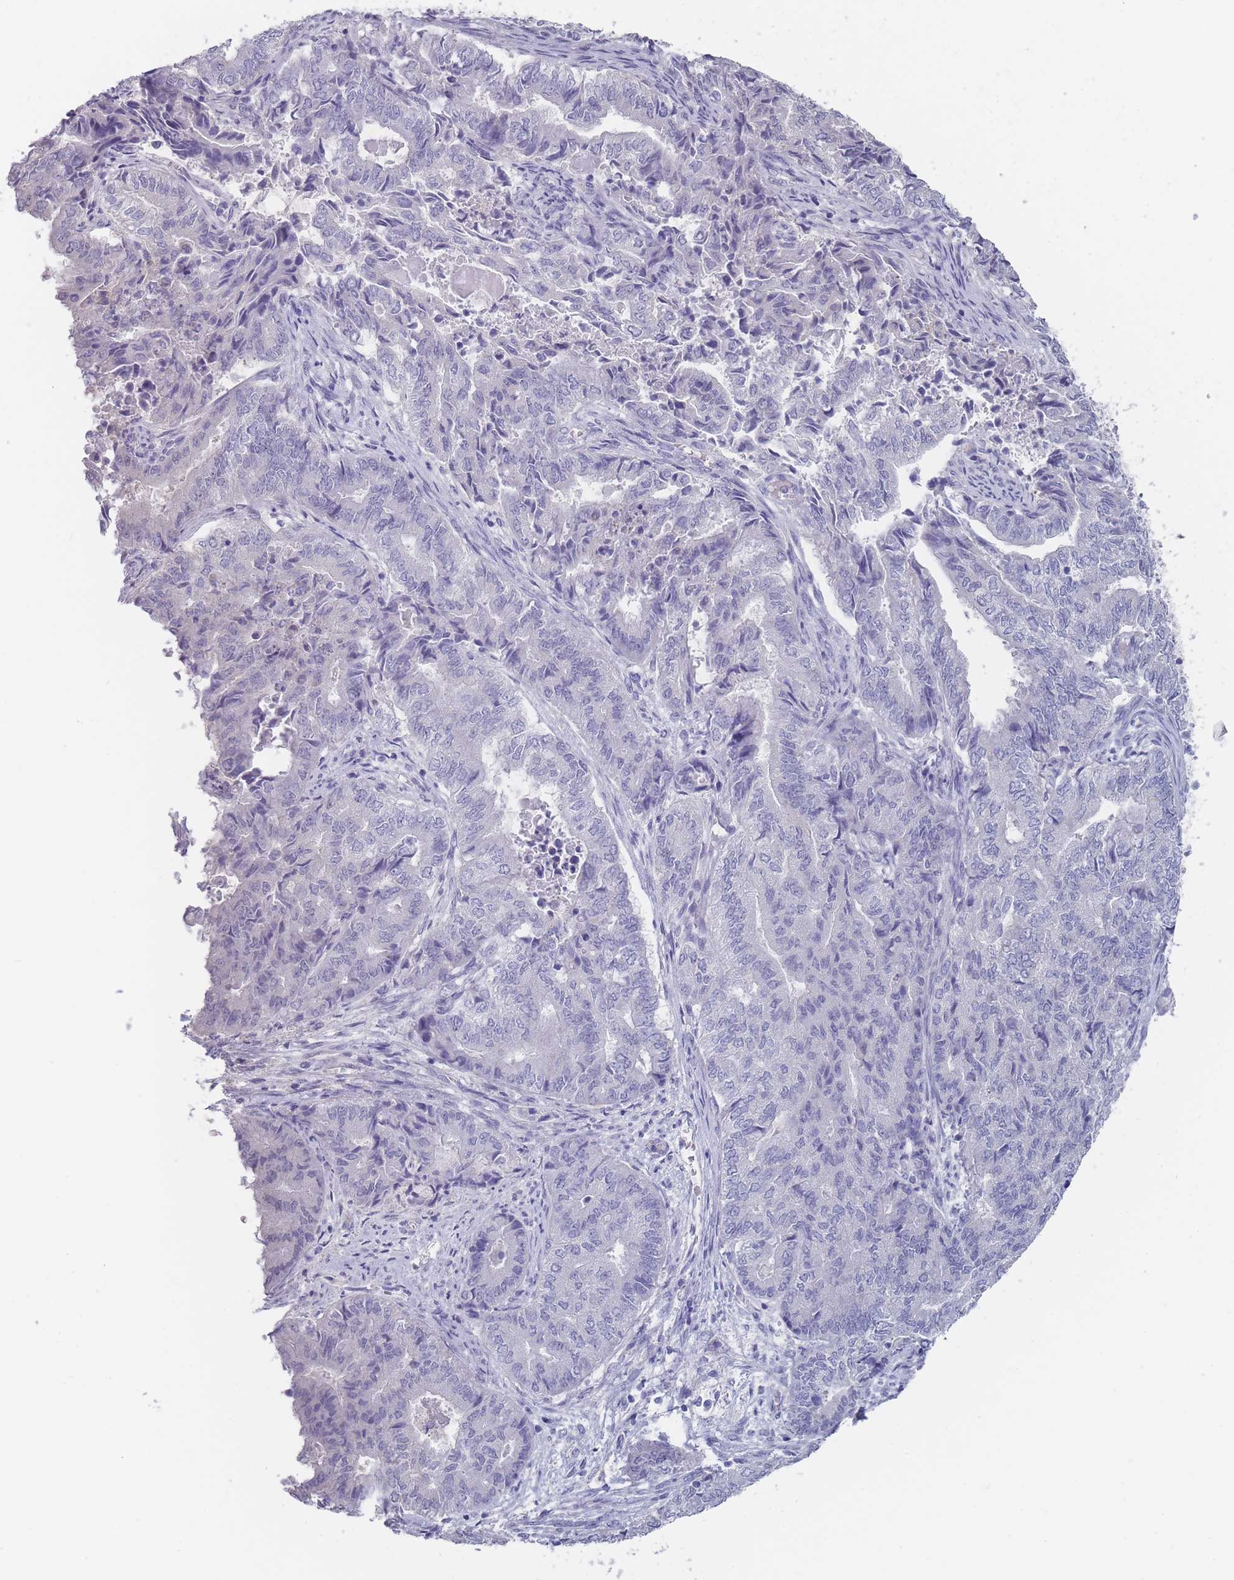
{"staining": {"intensity": "negative", "quantity": "none", "location": "none"}, "tissue": "endometrial cancer", "cell_type": "Tumor cells", "image_type": "cancer", "snomed": [{"axis": "morphology", "description": "Adenocarcinoma, NOS"}, {"axis": "topography", "description": "Endometrium"}], "caption": "Protein analysis of endometrial cancer displays no significant staining in tumor cells.", "gene": "CYP51A1", "patient": {"sex": "female", "age": 80}}